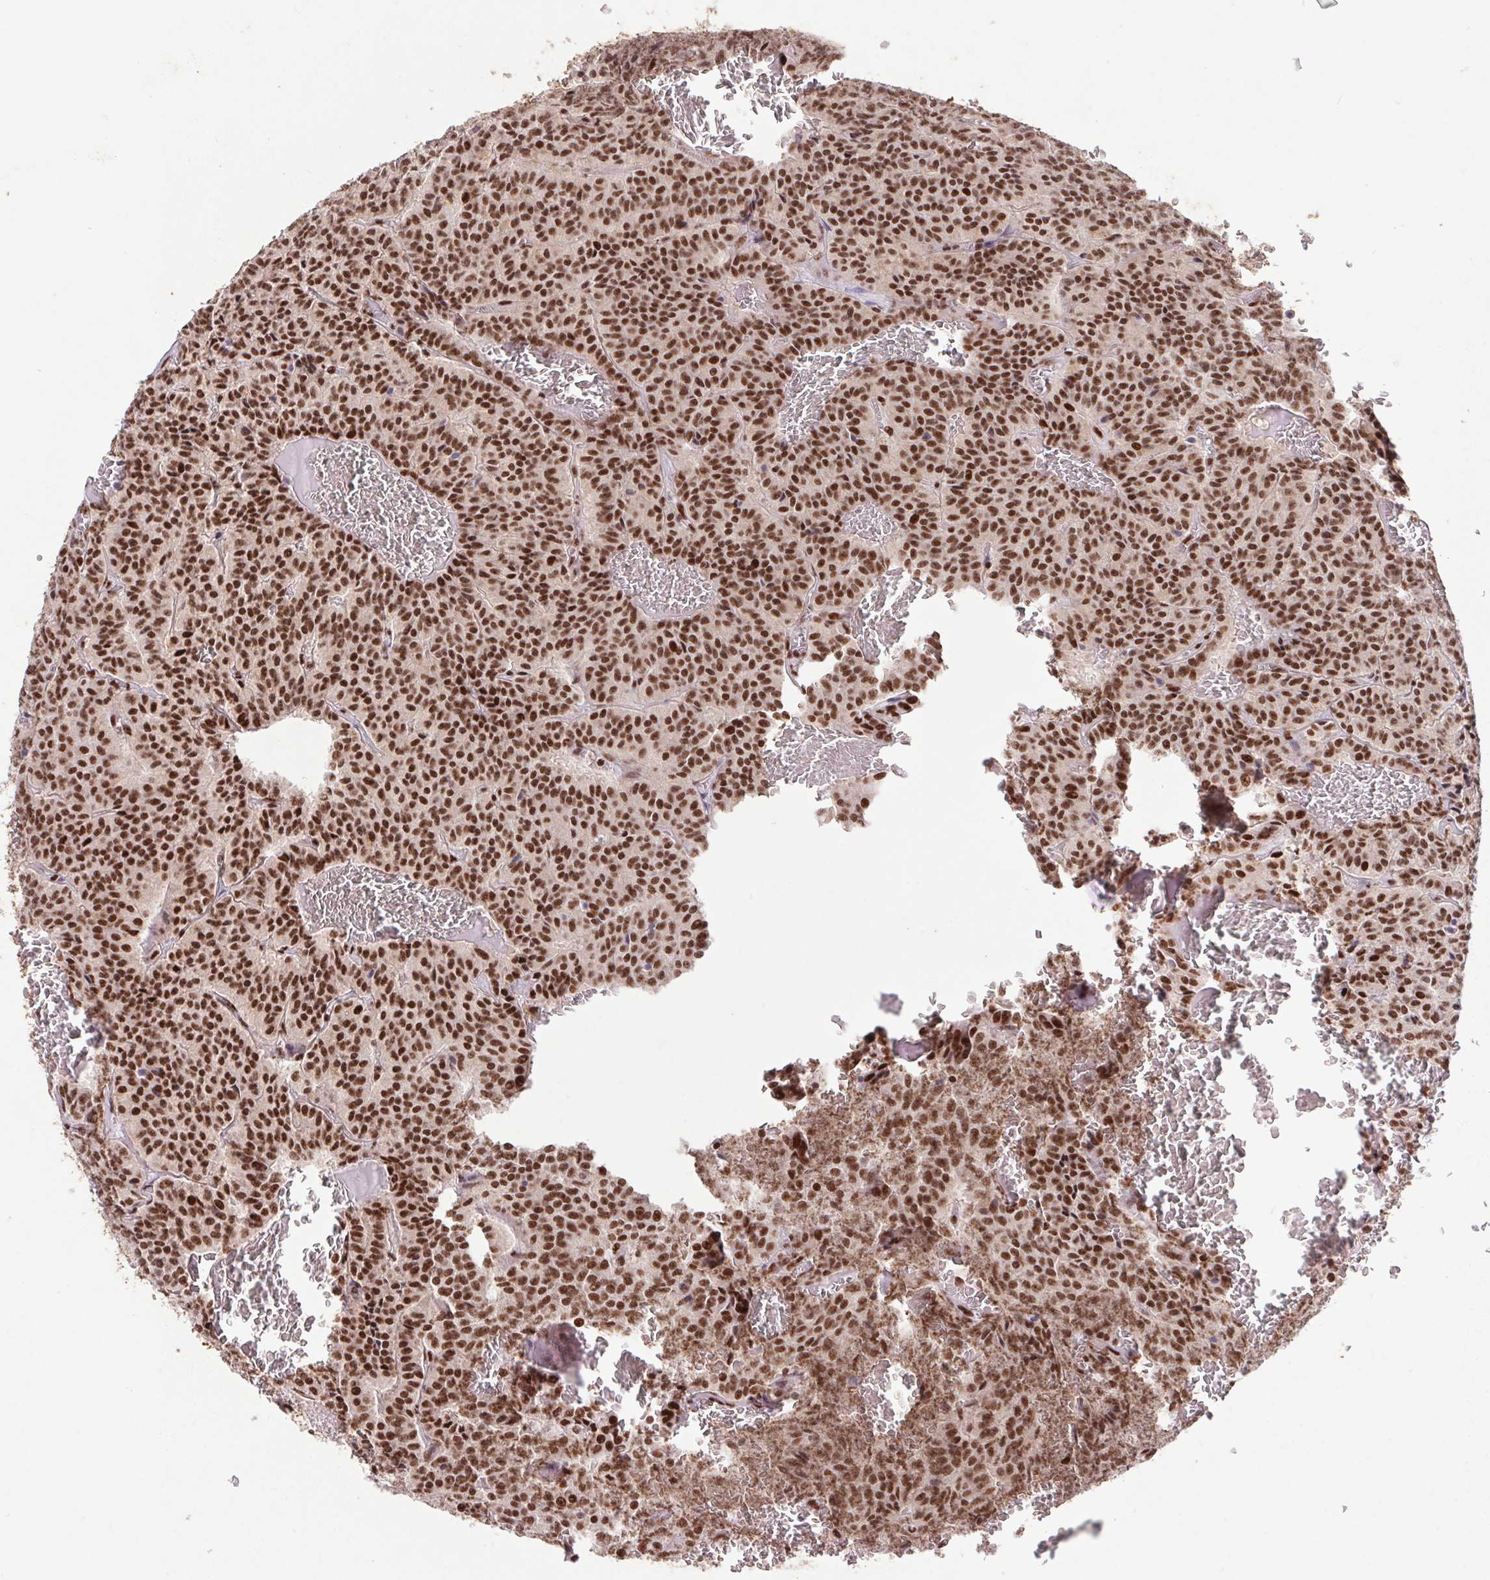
{"staining": {"intensity": "strong", "quantity": ">75%", "location": "nuclear"}, "tissue": "carcinoid", "cell_type": "Tumor cells", "image_type": "cancer", "snomed": [{"axis": "morphology", "description": "Carcinoid, malignant, NOS"}, {"axis": "topography", "description": "Lung"}], "caption": "A micrograph showing strong nuclear positivity in about >75% of tumor cells in malignant carcinoid, as visualized by brown immunohistochemical staining.", "gene": "LDLRAD4", "patient": {"sex": "male", "age": 70}}